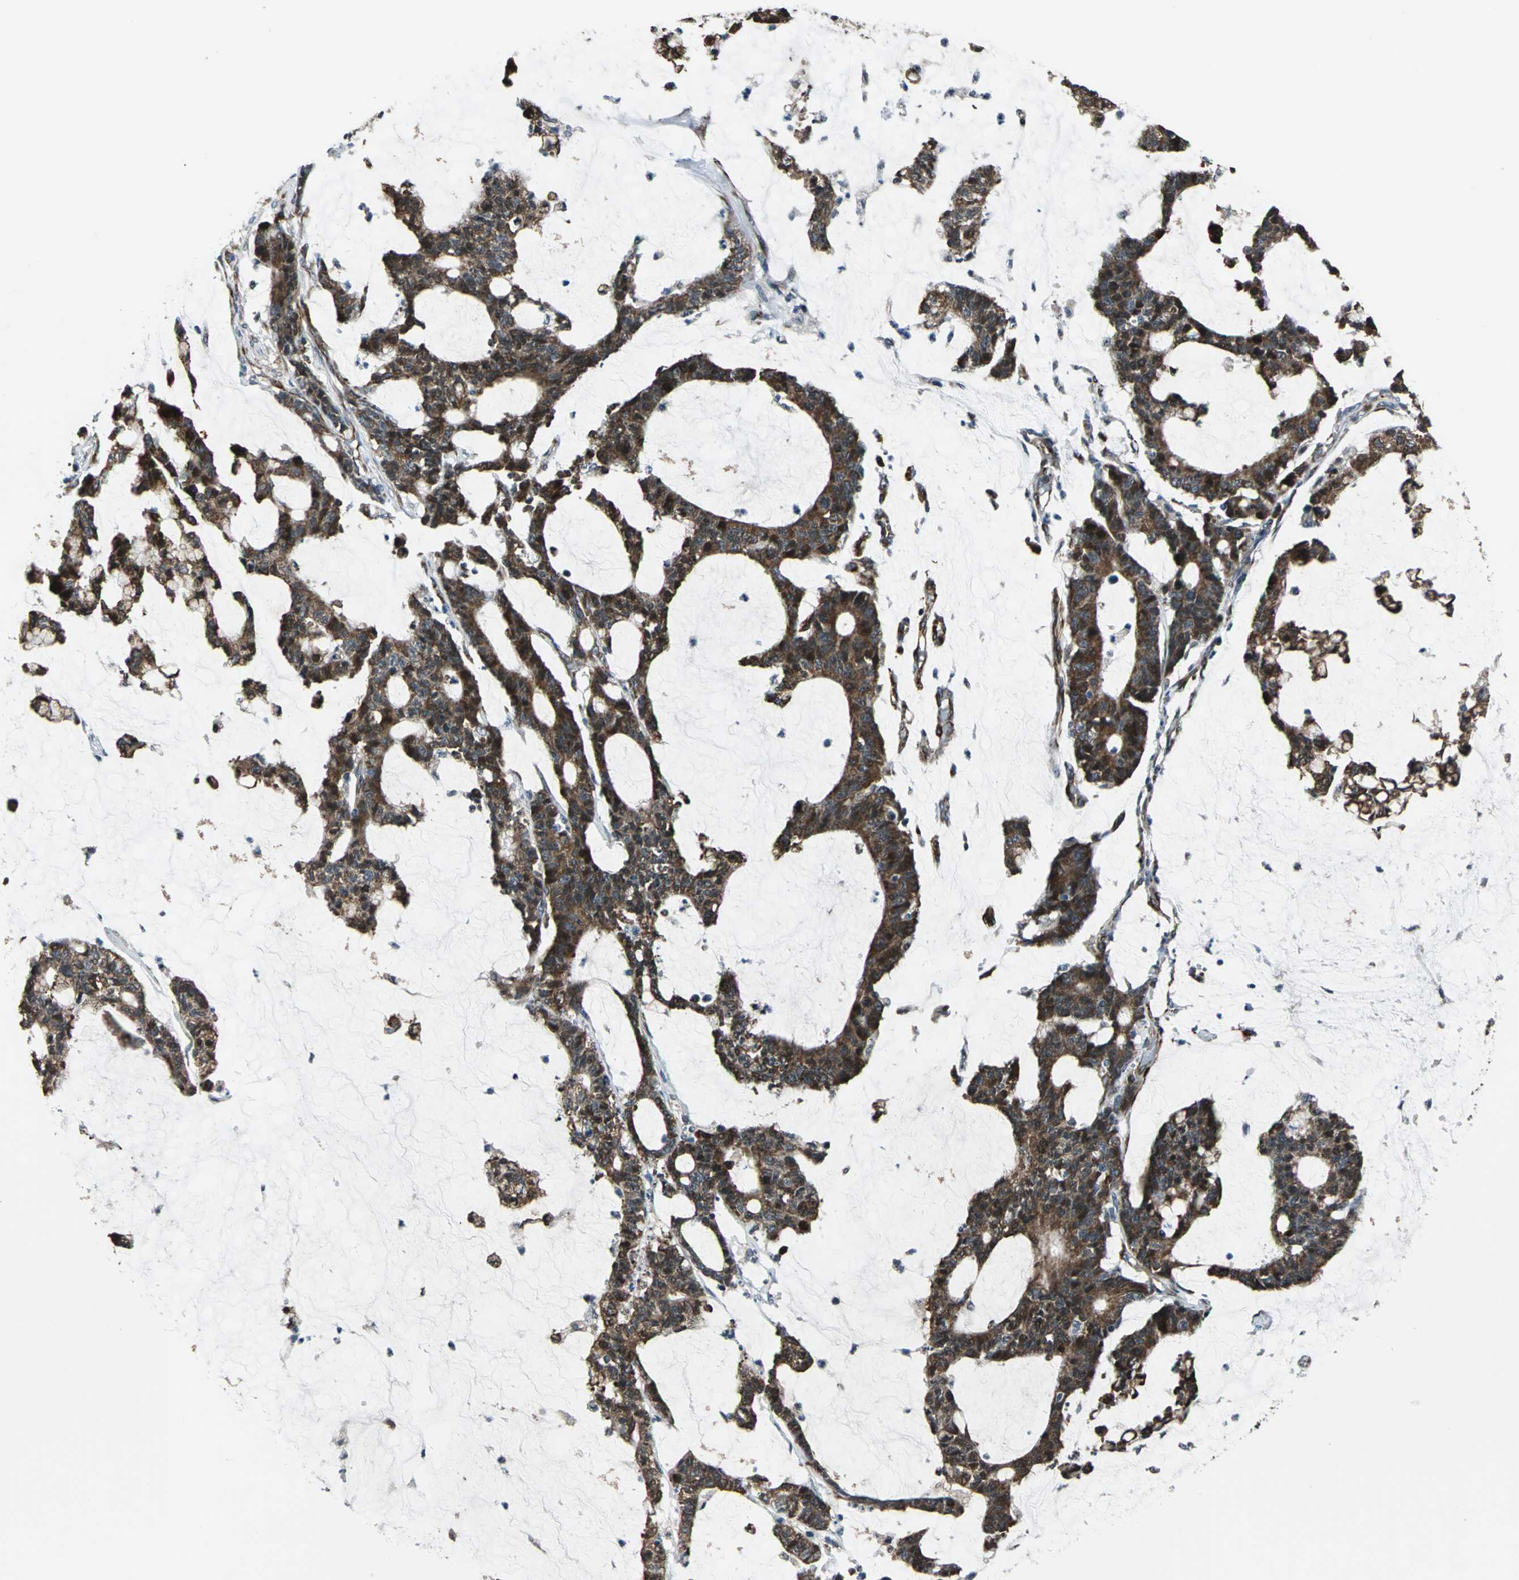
{"staining": {"intensity": "strong", "quantity": ">75%", "location": "cytoplasmic/membranous,nuclear"}, "tissue": "colorectal cancer", "cell_type": "Tumor cells", "image_type": "cancer", "snomed": [{"axis": "morphology", "description": "Adenocarcinoma, NOS"}, {"axis": "topography", "description": "Colon"}], "caption": "Colorectal adenocarcinoma was stained to show a protein in brown. There is high levels of strong cytoplasmic/membranous and nuclear staining in approximately >75% of tumor cells.", "gene": "EXD2", "patient": {"sex": "female", "age": 84}}